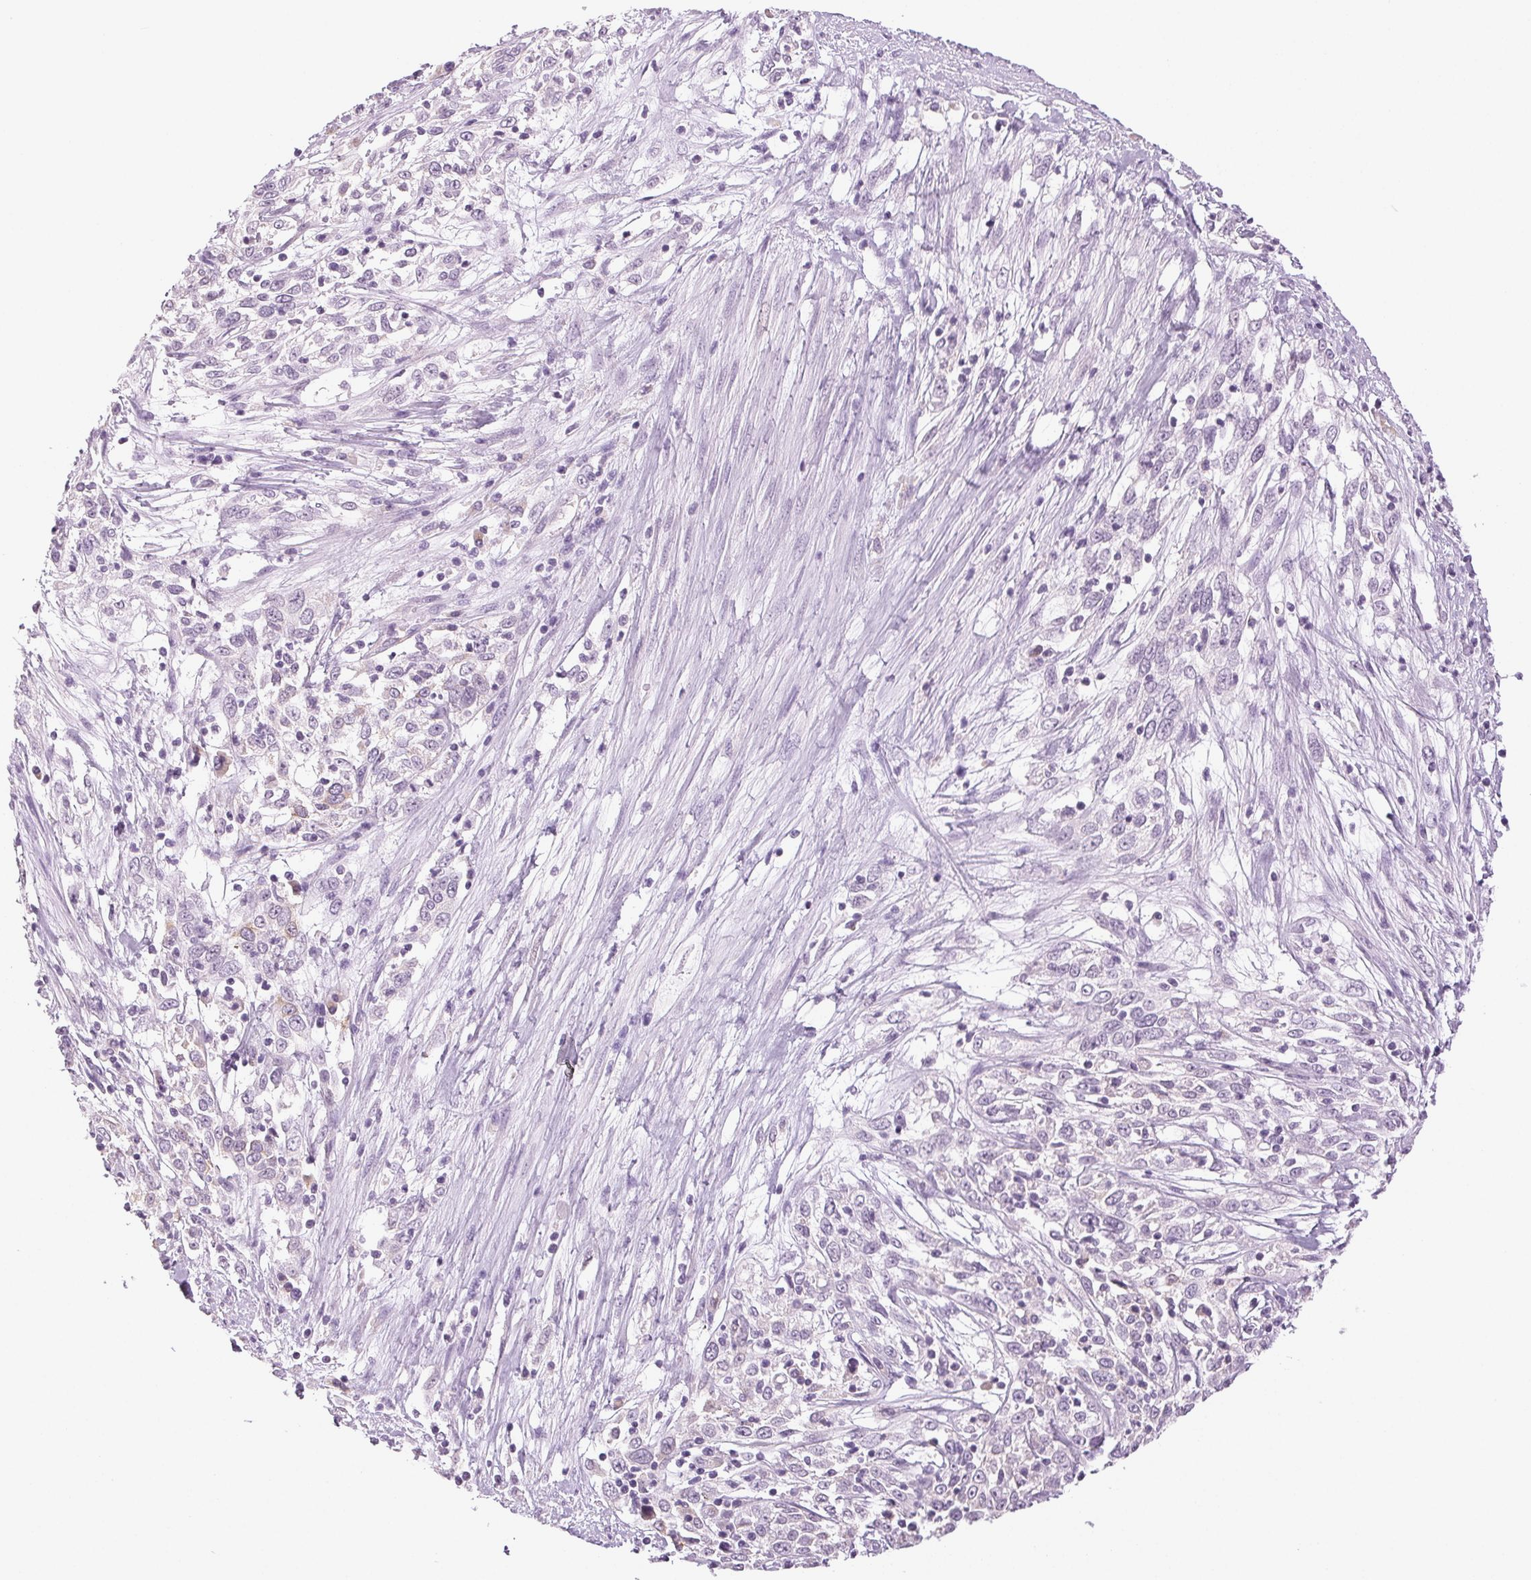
{"staining": {"intensity": "negative", "quantity": "none", "location": "none"}, "tissue": "cervical cancer", "cell_type": "Tumor cells", "image_type": "cancer", "snomed": [{"axis": "morphology", "description": "Adenocarcinoma, NOS"}, {"axis": "topography", "description": "Cervix"}], "caption": "Tumor cells show no significant positivity in cervical cancer (adenocarcinoma).", "gene": "DNAJC6", "patient": {"sex": "female", "age": 40}}